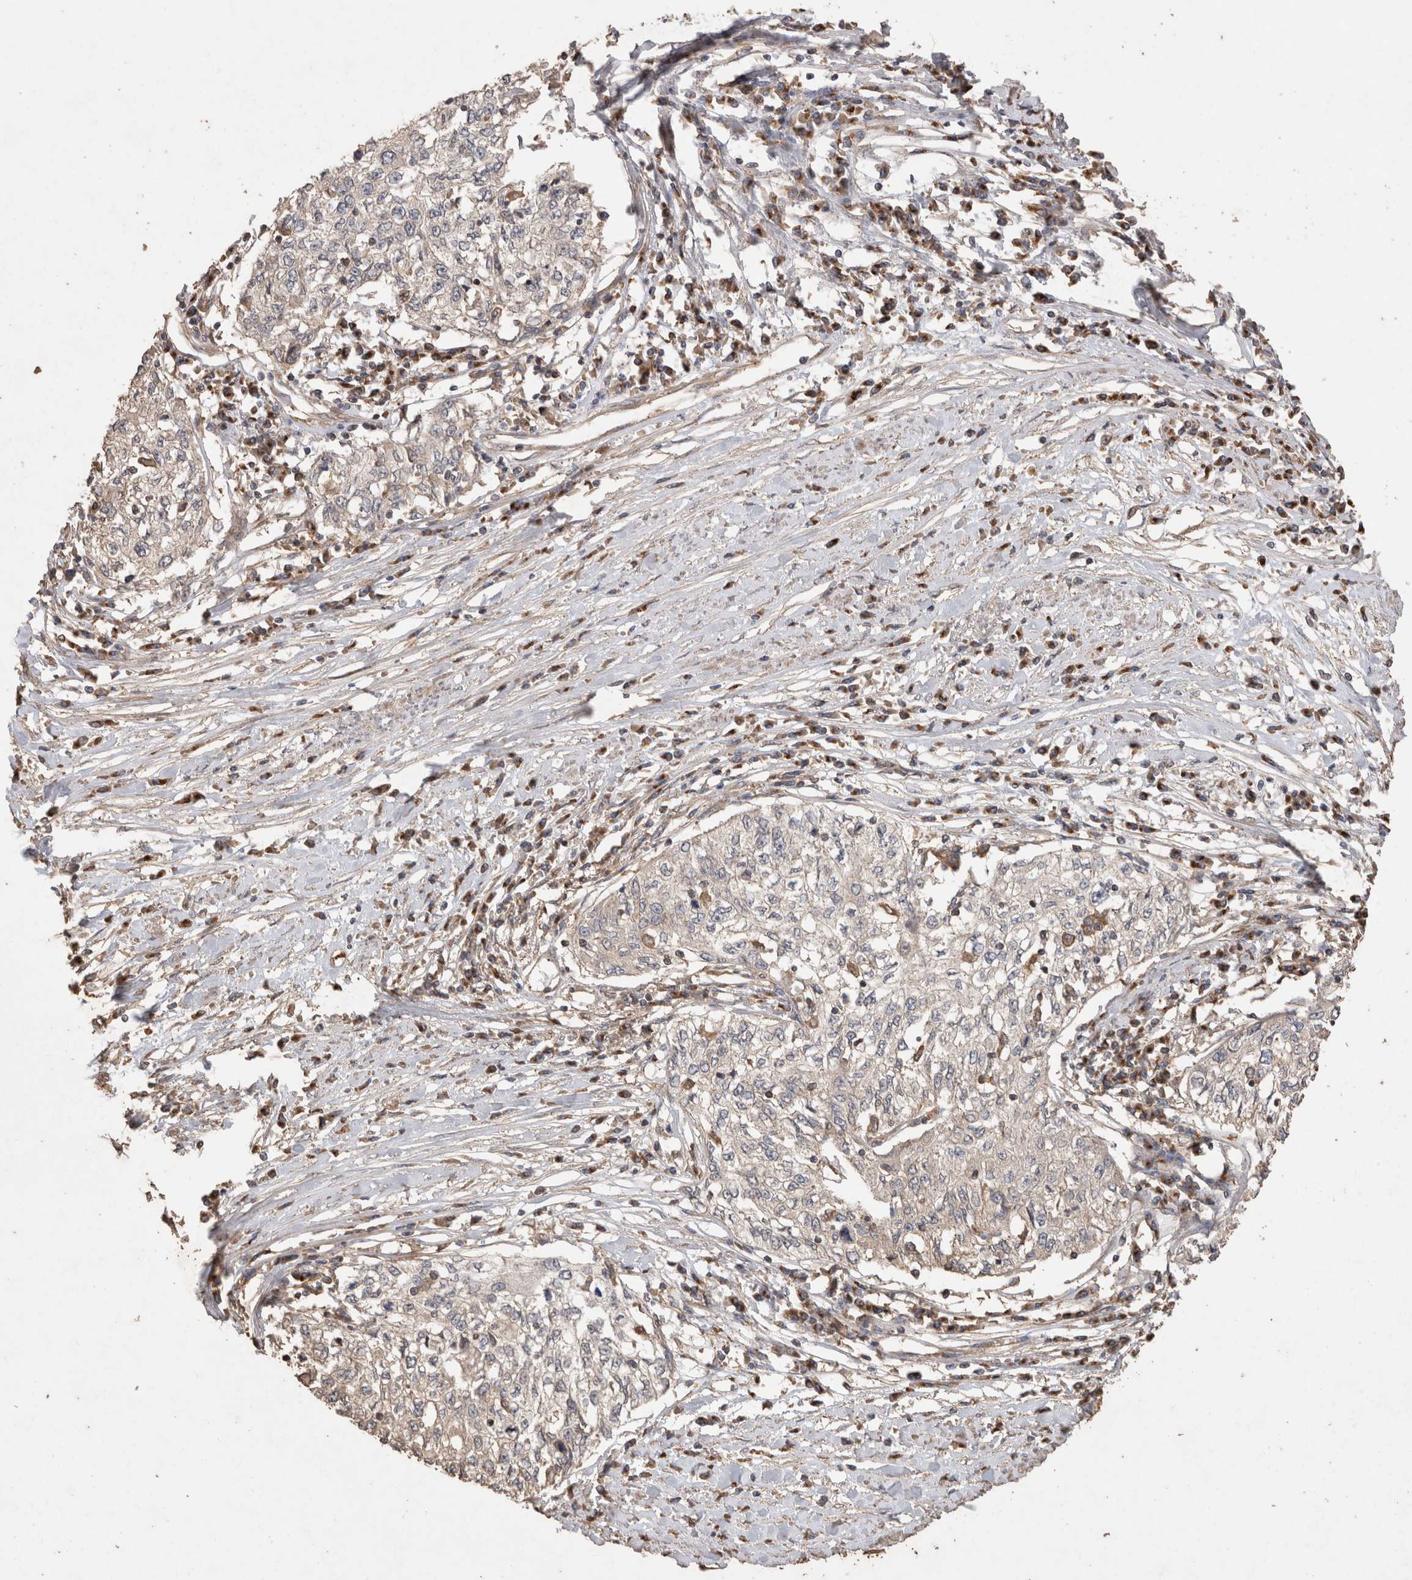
{"staining": {"intensity": "negative", "quantity": "none", "location": "none"}, "tissue": "cervical cancer", "cell_type": "Tumor cells", "image_type": "cancer", "snomed": [{"axis": "morphology", "description": "Squamous cell carcinoma, NOS"}, {"axis": "topography", "description": "Cervix"}], "caption": "Human cervical cancer stained for a protein using IHC exhibits no positivity in tumor cells.", "gene": "SNX31", "patient": {"sex": "female", "age": 57}}